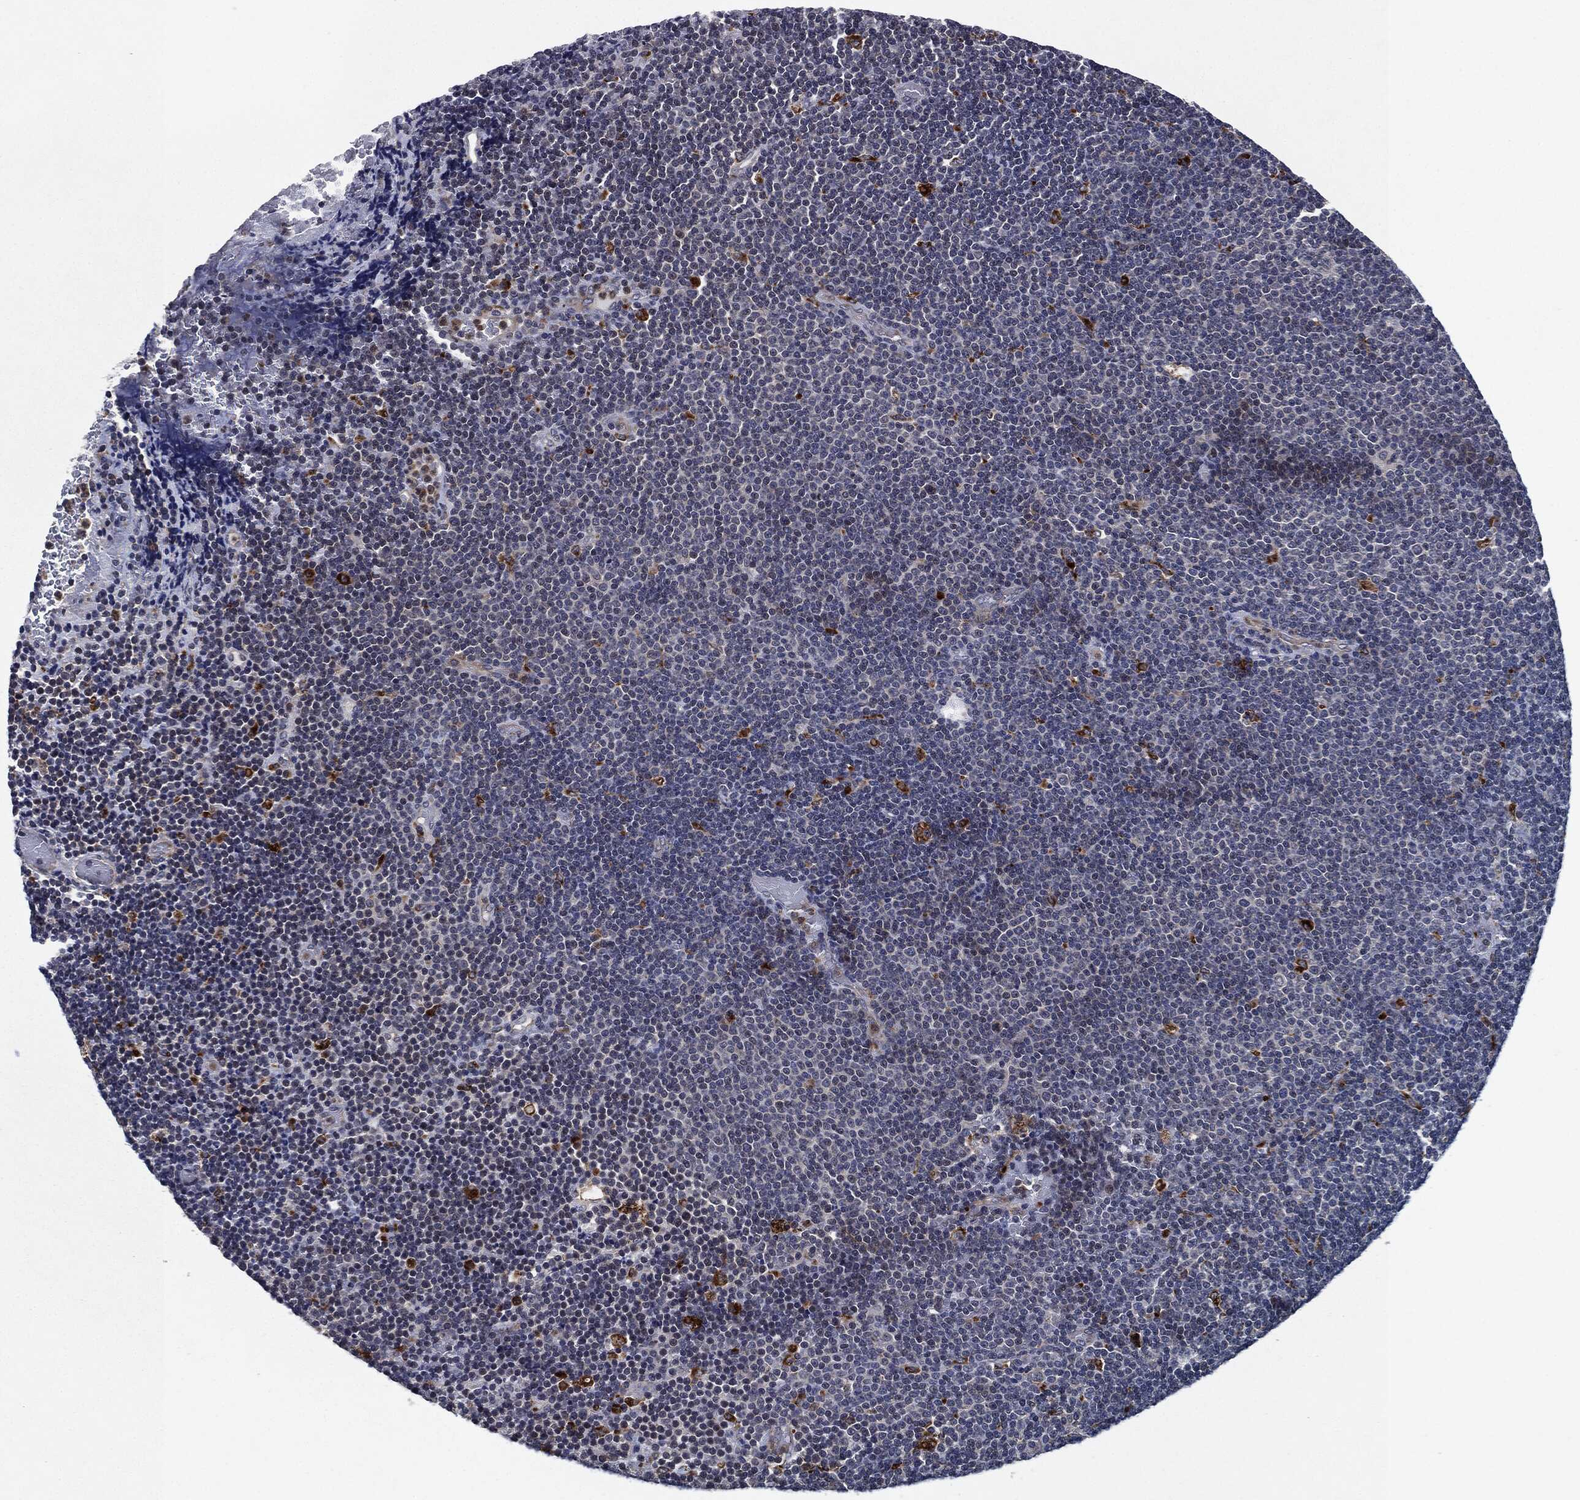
{"staining": {"intensity": "negative", "quantity": "none", "location": "none"}, "tissue": "lymphoma", "cell_type": "Tumor cells", "image_type": "cancer", "snomed": [{"axis": "morphology", "description": "Malignant lymphoma, non-Hodgkin's type, Low grade"}, {"axis": "topography", "description": "Brain"}], "caption": "This is an immunohistochemistry photomicrograph of human lymphoma. There is no staining in tumor cells.", "gene": "SLC31A2", "patient": {"sex": "female", "age": 66}}